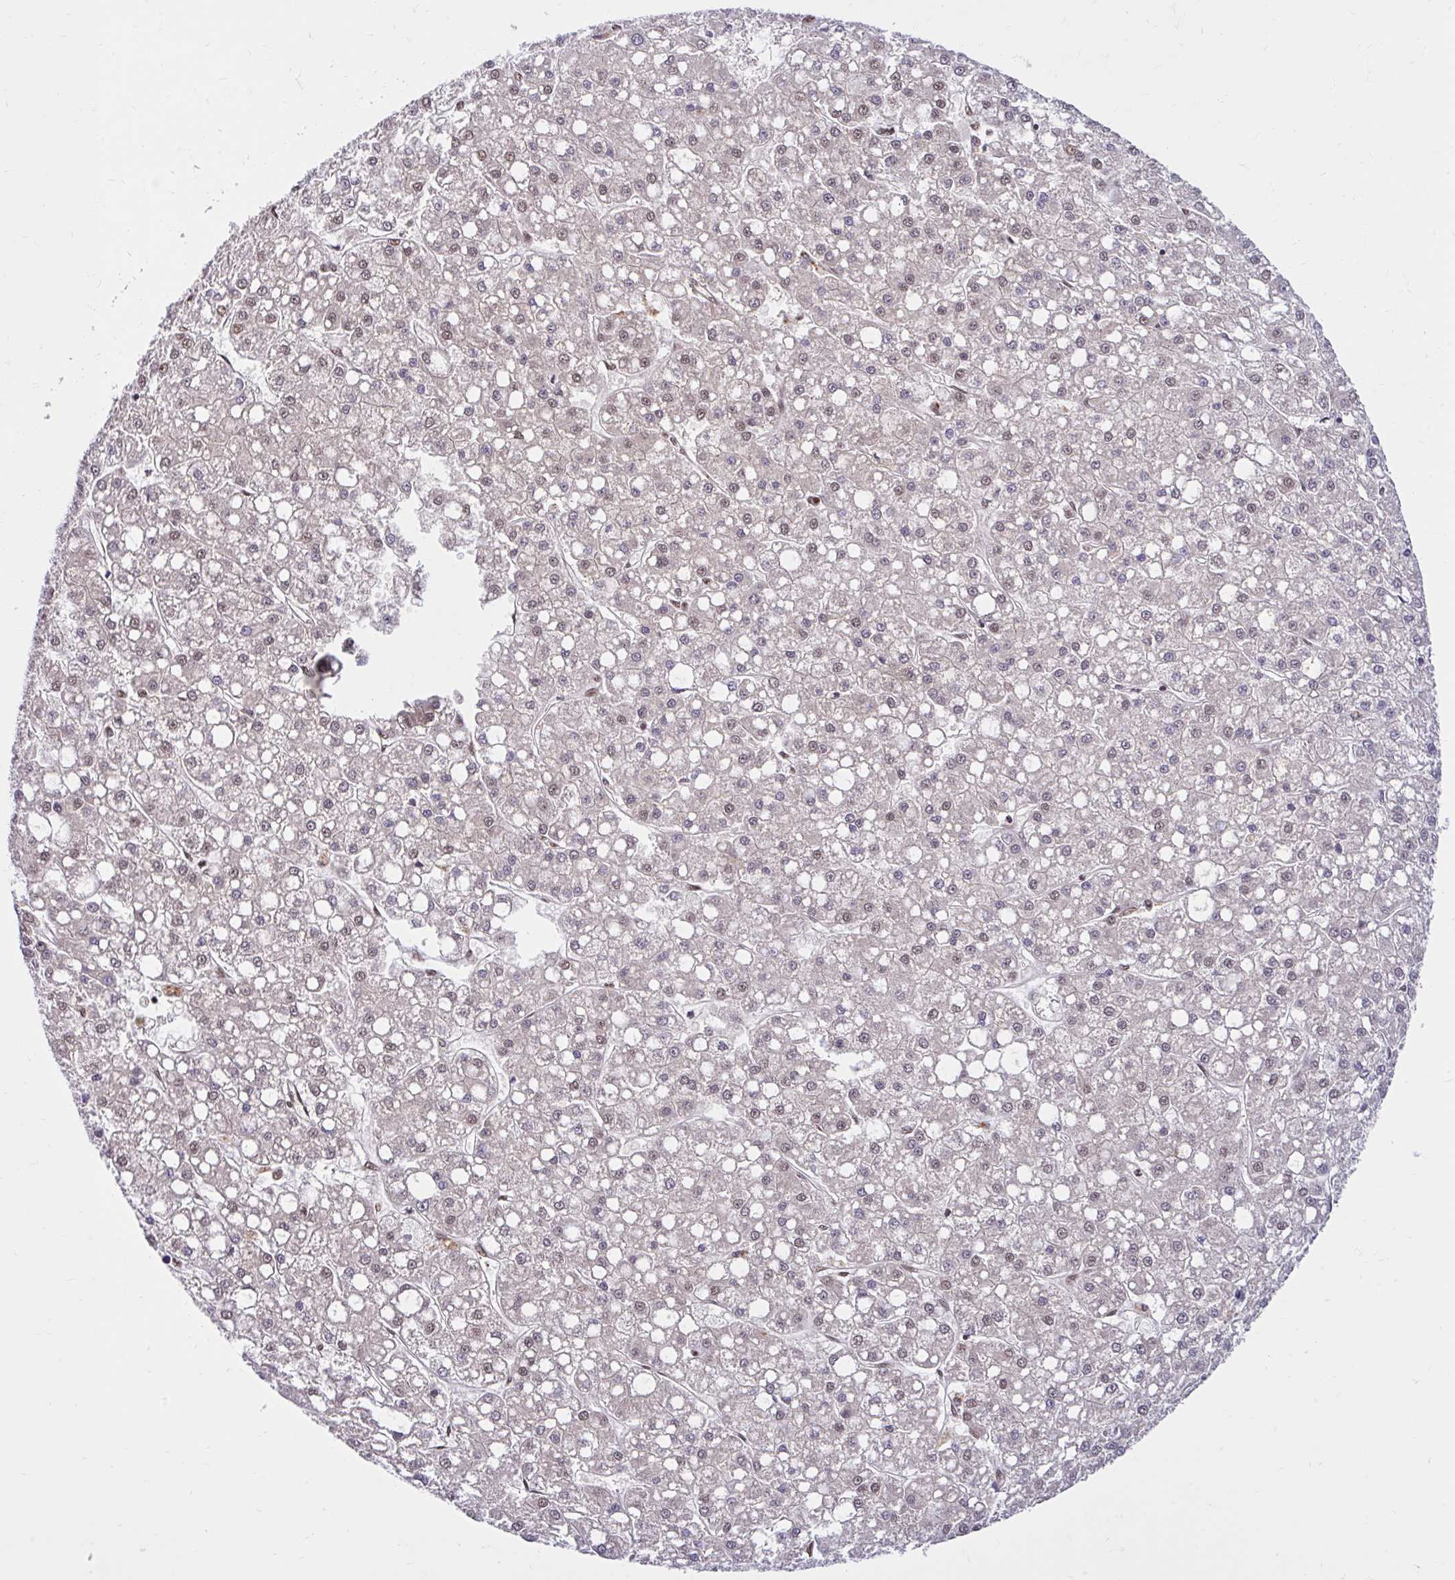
{"staining": {"intensity": "weak", "quantity": "<25%", "location": "nuclear"}, "tissue": "liver cancer", "cell_type": "Tumor cells", "image_type": "cancer", "snomed": [{"axis": "morphology", "description": "Carcinoma, Hepatocellular, NOS"}, {"axis": "topography", "description": "Liver"}], "caption": "Histopathology image shows no protein expression in tumor cells of liver cancer (hepatocellular carcinoma) tissue. (Brightfield microscopy of DAB IHC at high magnification).", "gene": "ABCA9", "patient": {"sex": "male", "age": 67}}